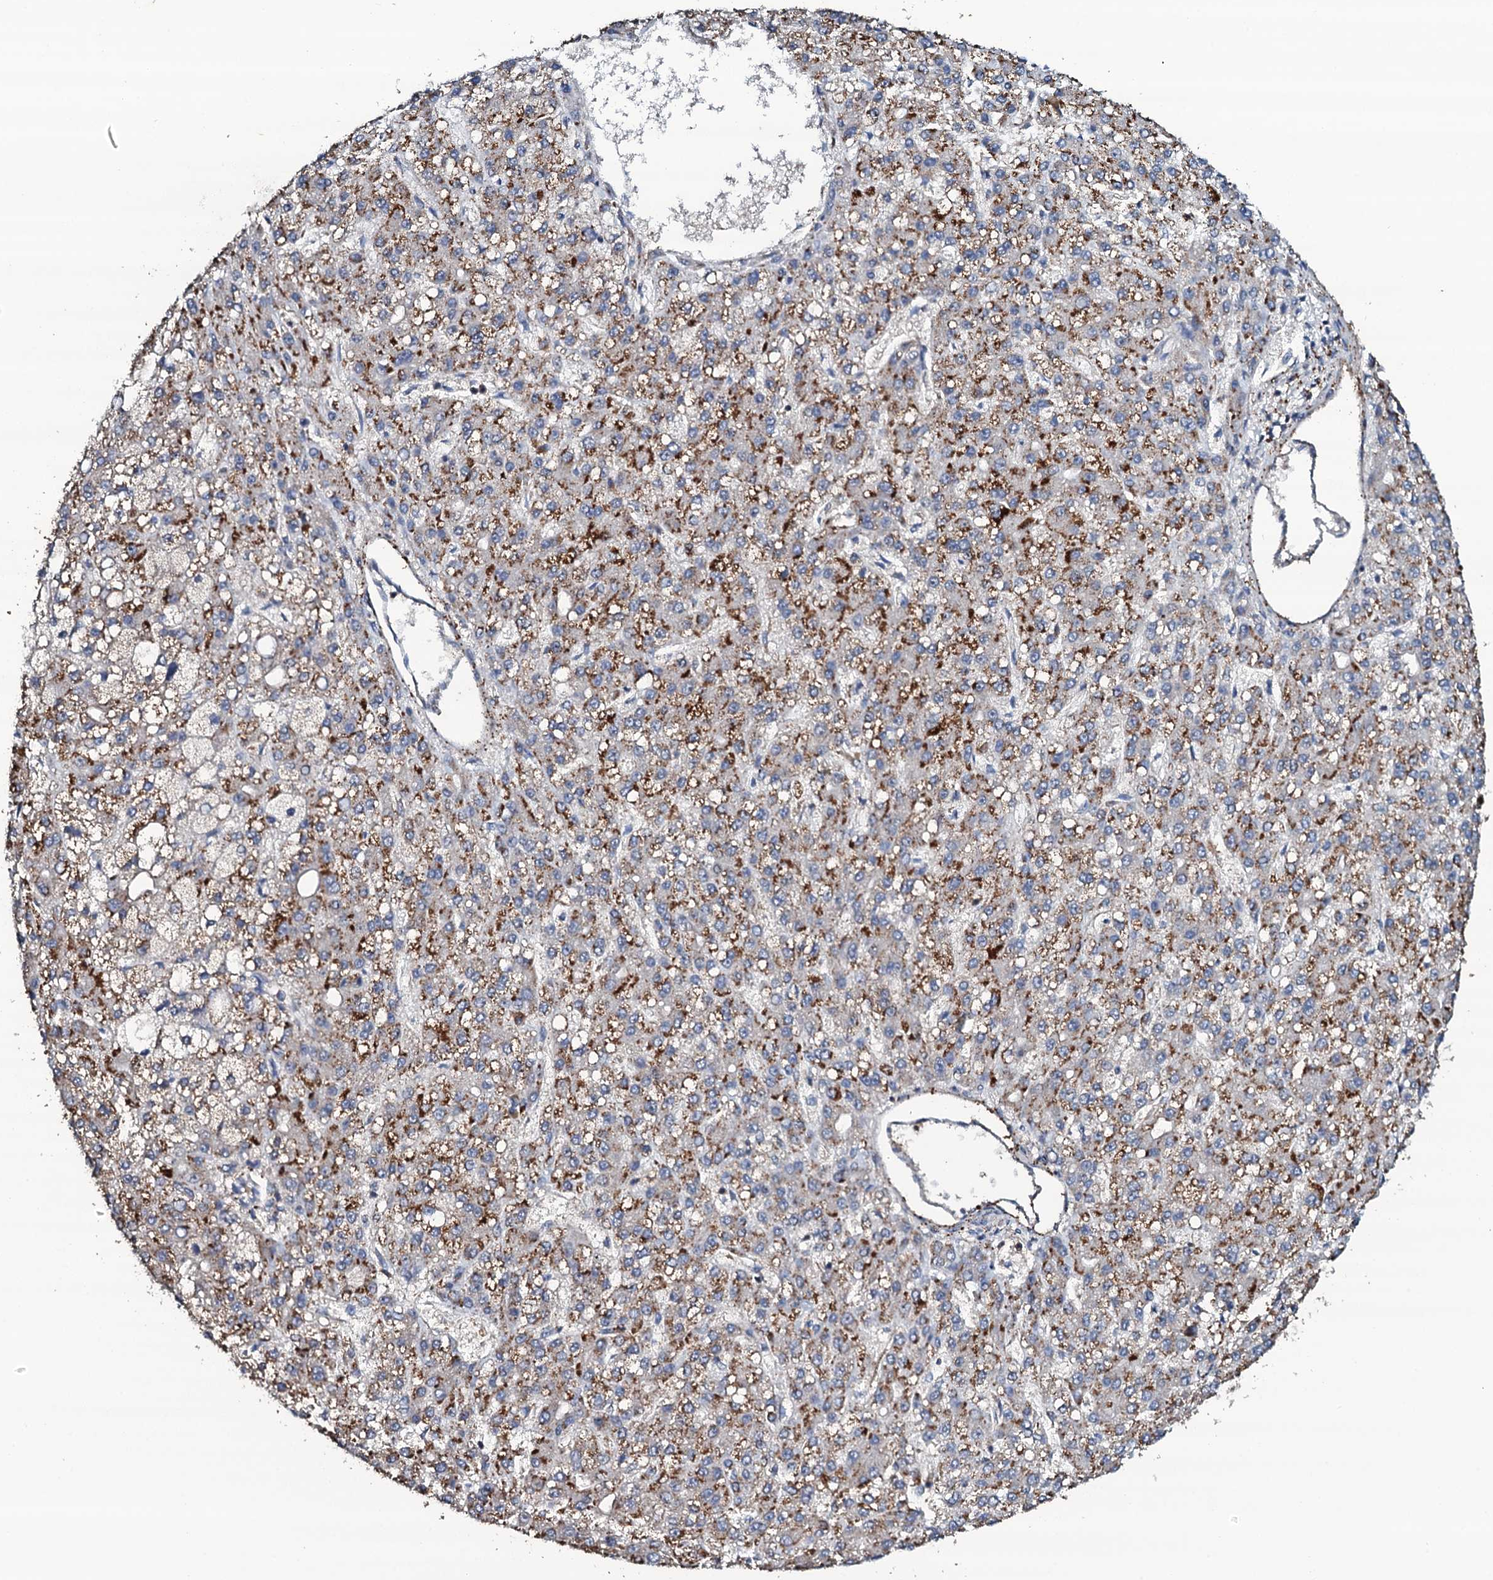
{"staining": {"intensity": "strong", "quantity": ">75%", "location": "cytoplasmic/membranous"}, "tissue": "liver cancer", "cell_type": "Tumor cells", "image_type": "cancer", "snomed": [{"axis": "morphology", "description": "Carcinoma, Hepatocellular, NOS"}, {"axis": "topography", "description": "Liver"}], "caption": "High-power microscopy captured an immunohistochemistry (IHC) image of liver cancer, revealing strong cytoplasmic/membranous positivity in approximately >75% of tumor cells.", "gene": "GRK2", "patient": {"sex": "male", "age": 67}}